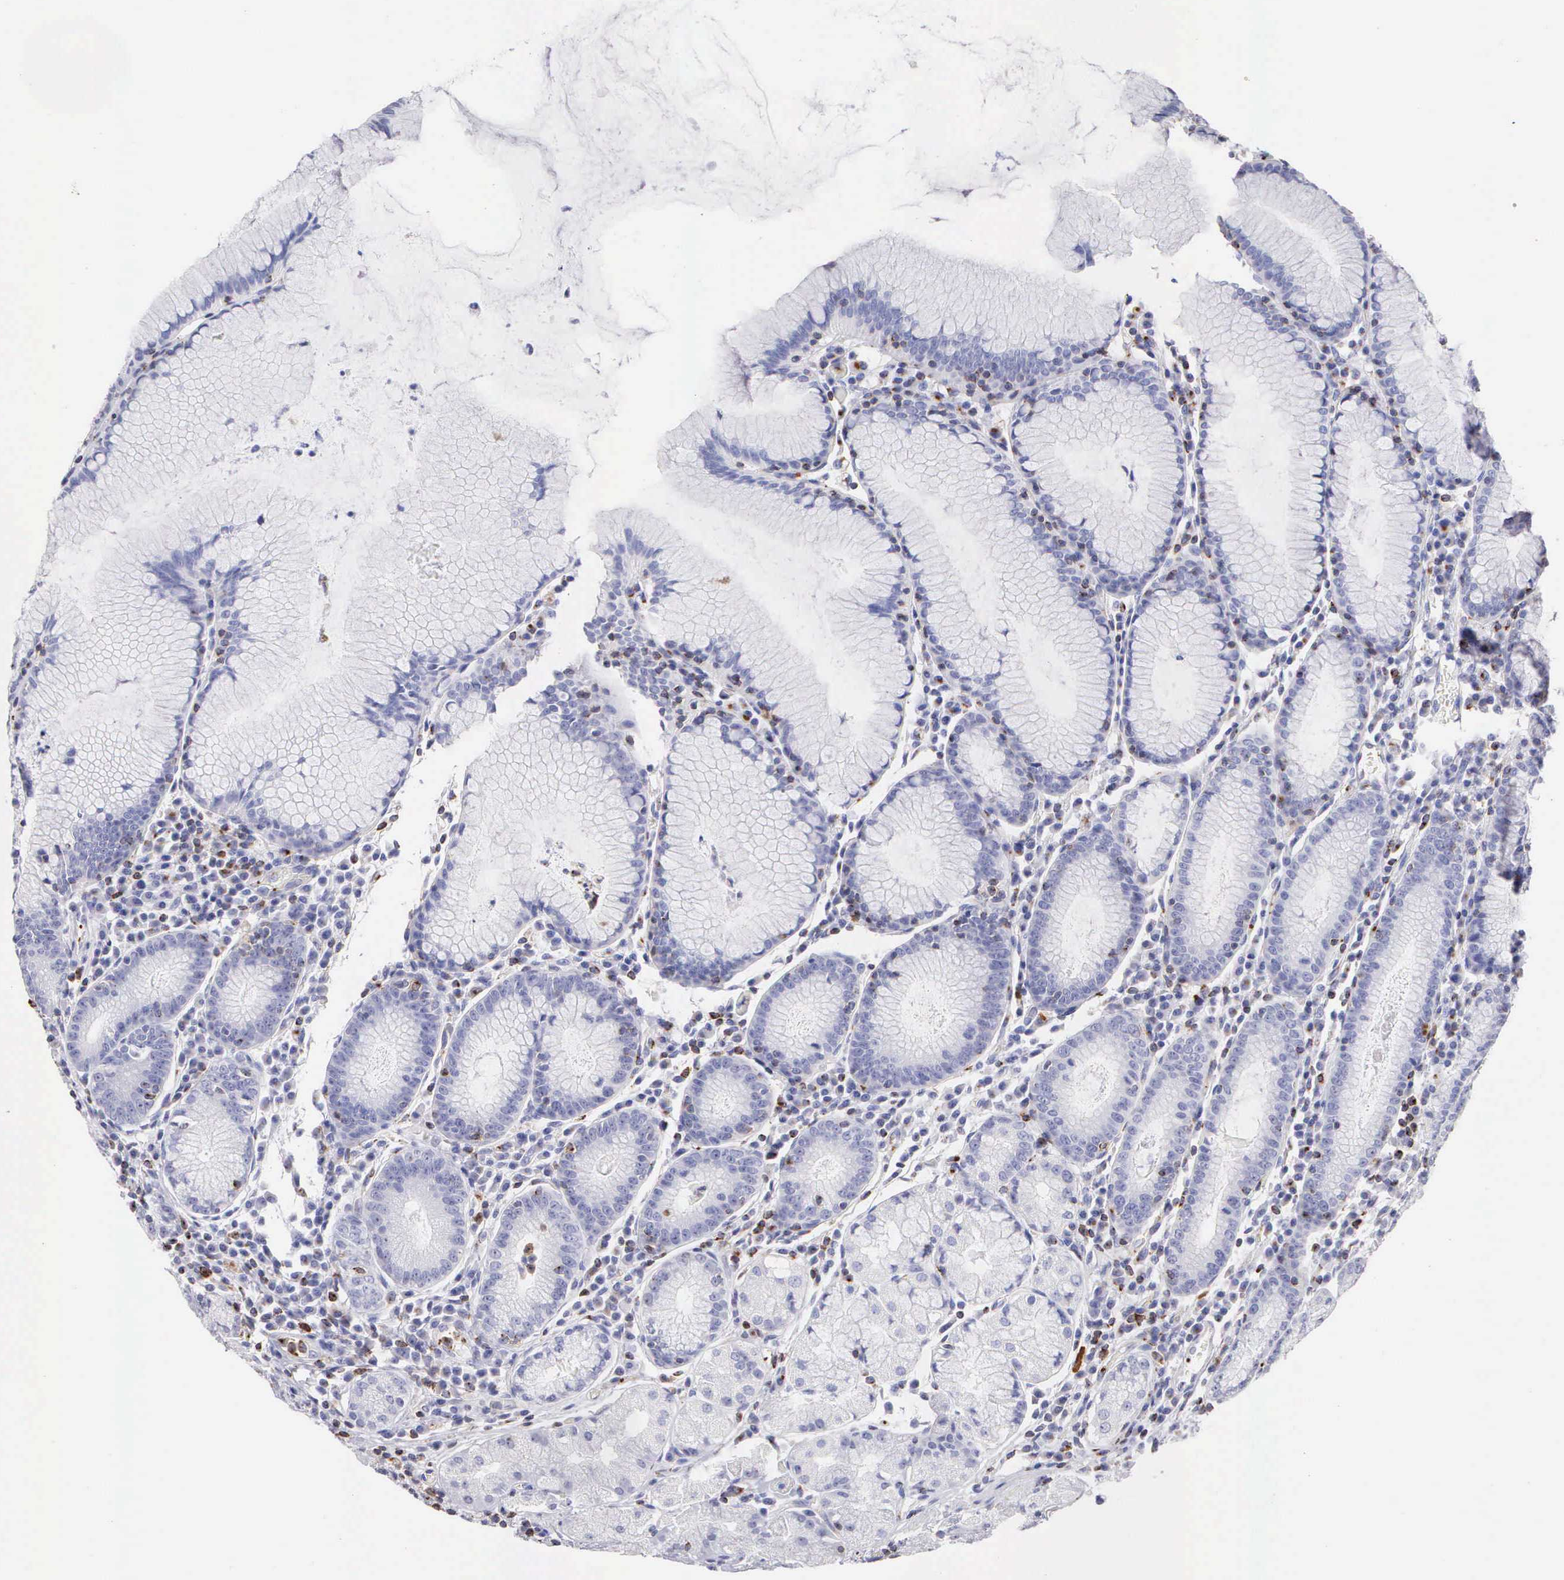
{"staining": {"intensity": "negative", "quantity": "none", "location": "none"}, "tissue": "stomach", "cell_type": "Glandular cells", "image_type": "normal", "snomed": [{"axis": "morphology", "description": "Normal tissue, NOS"}, {"axis": "topography", "description": "Stomach, lower"}], "caption": "High power microscopy image of an IHC histopathology image of benign stomach, revealing no significant staining in glandular cells.", "gene": "SRGN", "patient": {"sex": "female", "age": 43}}